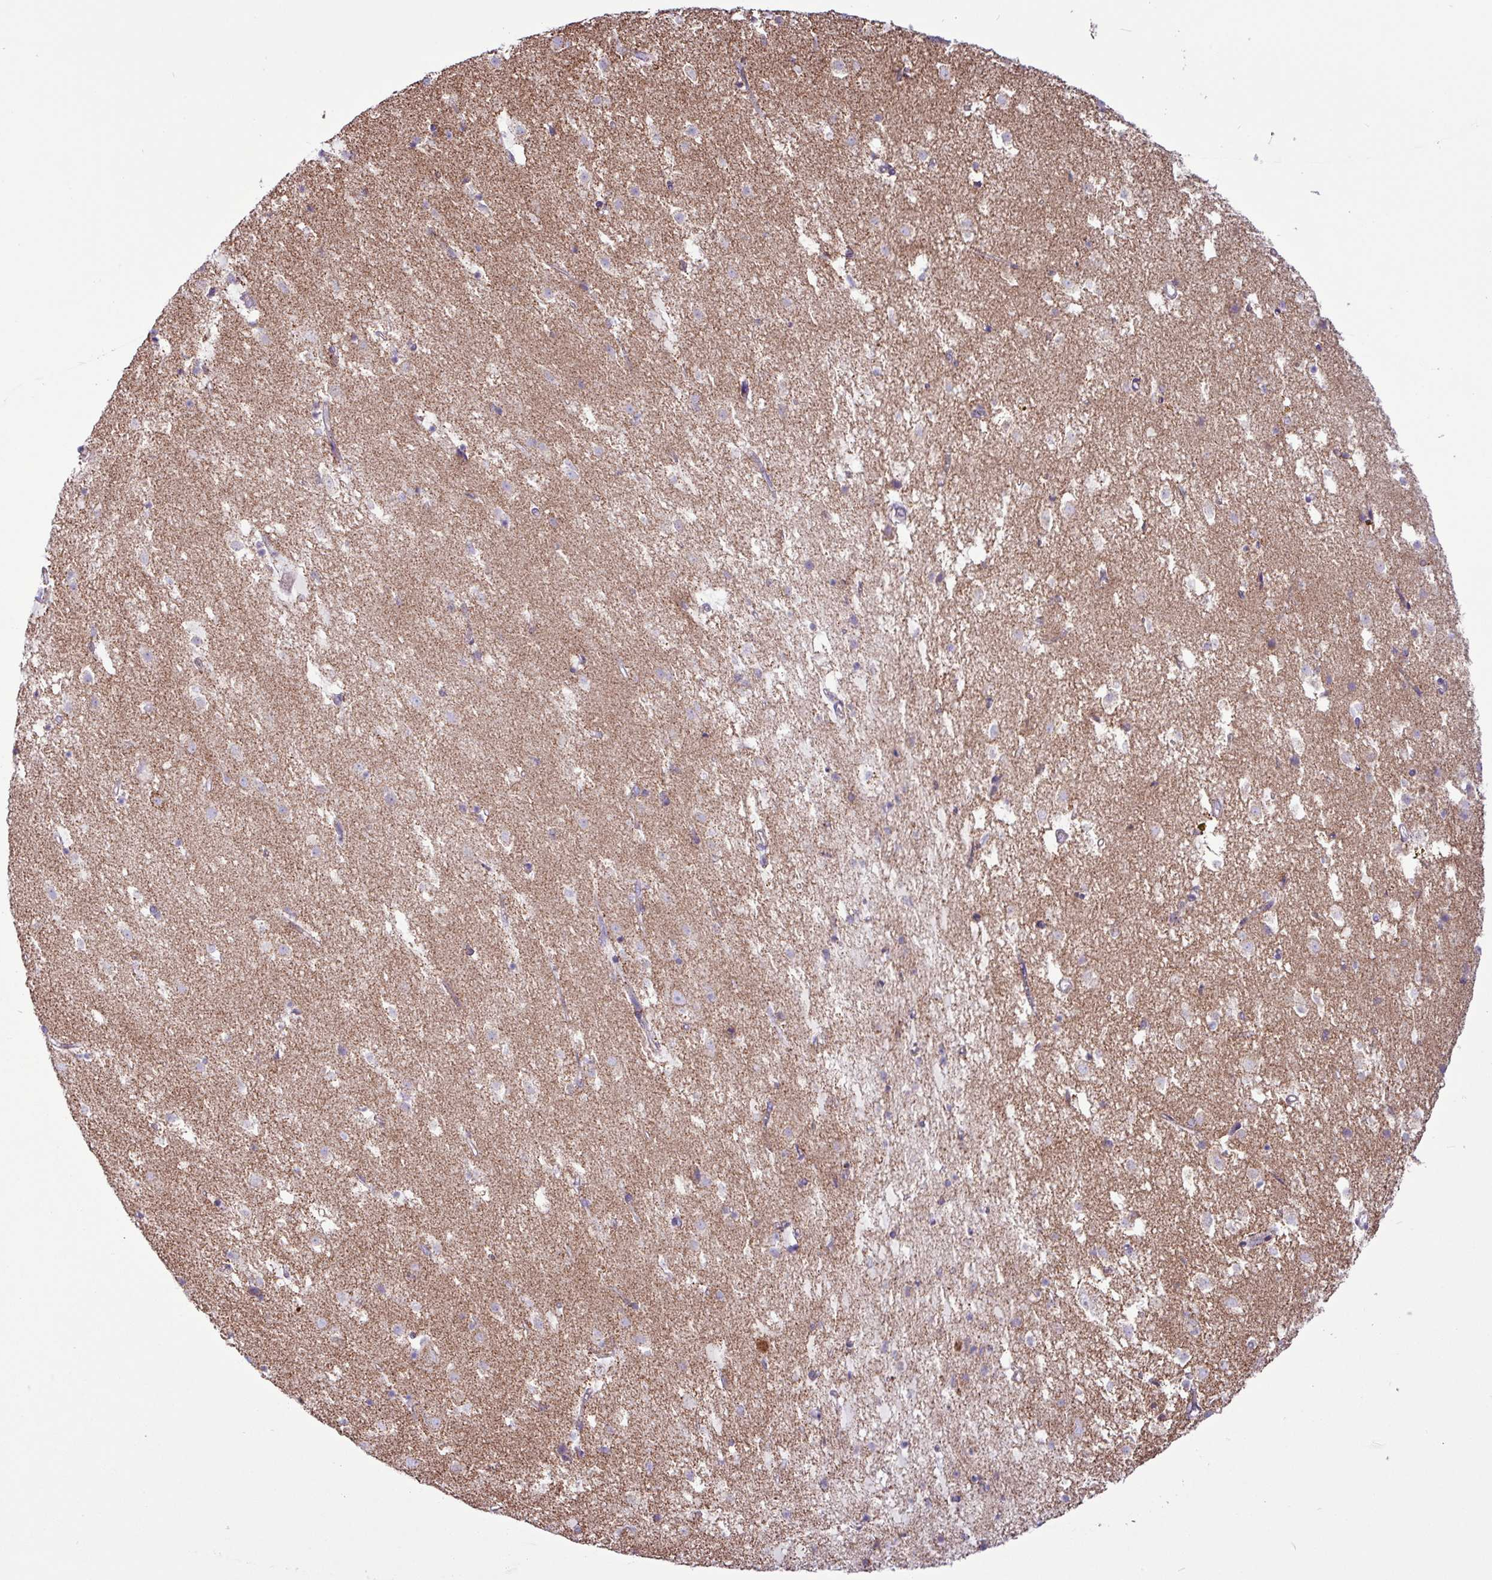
{"staining": {"intensity": "moderate", "quantity": "<25%", "location": "cytoplasmic/membranous"}, "tissue": "caudate", "cell_type": "Glial cells", "image_type": "normal", "snomed": [{"axis": "morphology", "description": "Normal tissue, NOS"}, {"axis": "topography", "description": "Lateral ventricle wall"}], "caption": "Normal caudate shows moderate cytoplasmic/membranous staining in approximately <25% of glial cells, visualized by immunohistochemistry. The staining was performed using DAB, with brown indicating positive protein expression. Nuclei are stained blue with hematoxylin.", "gene": "RTL3", "patient": {"sex": "male", "age": 58}}